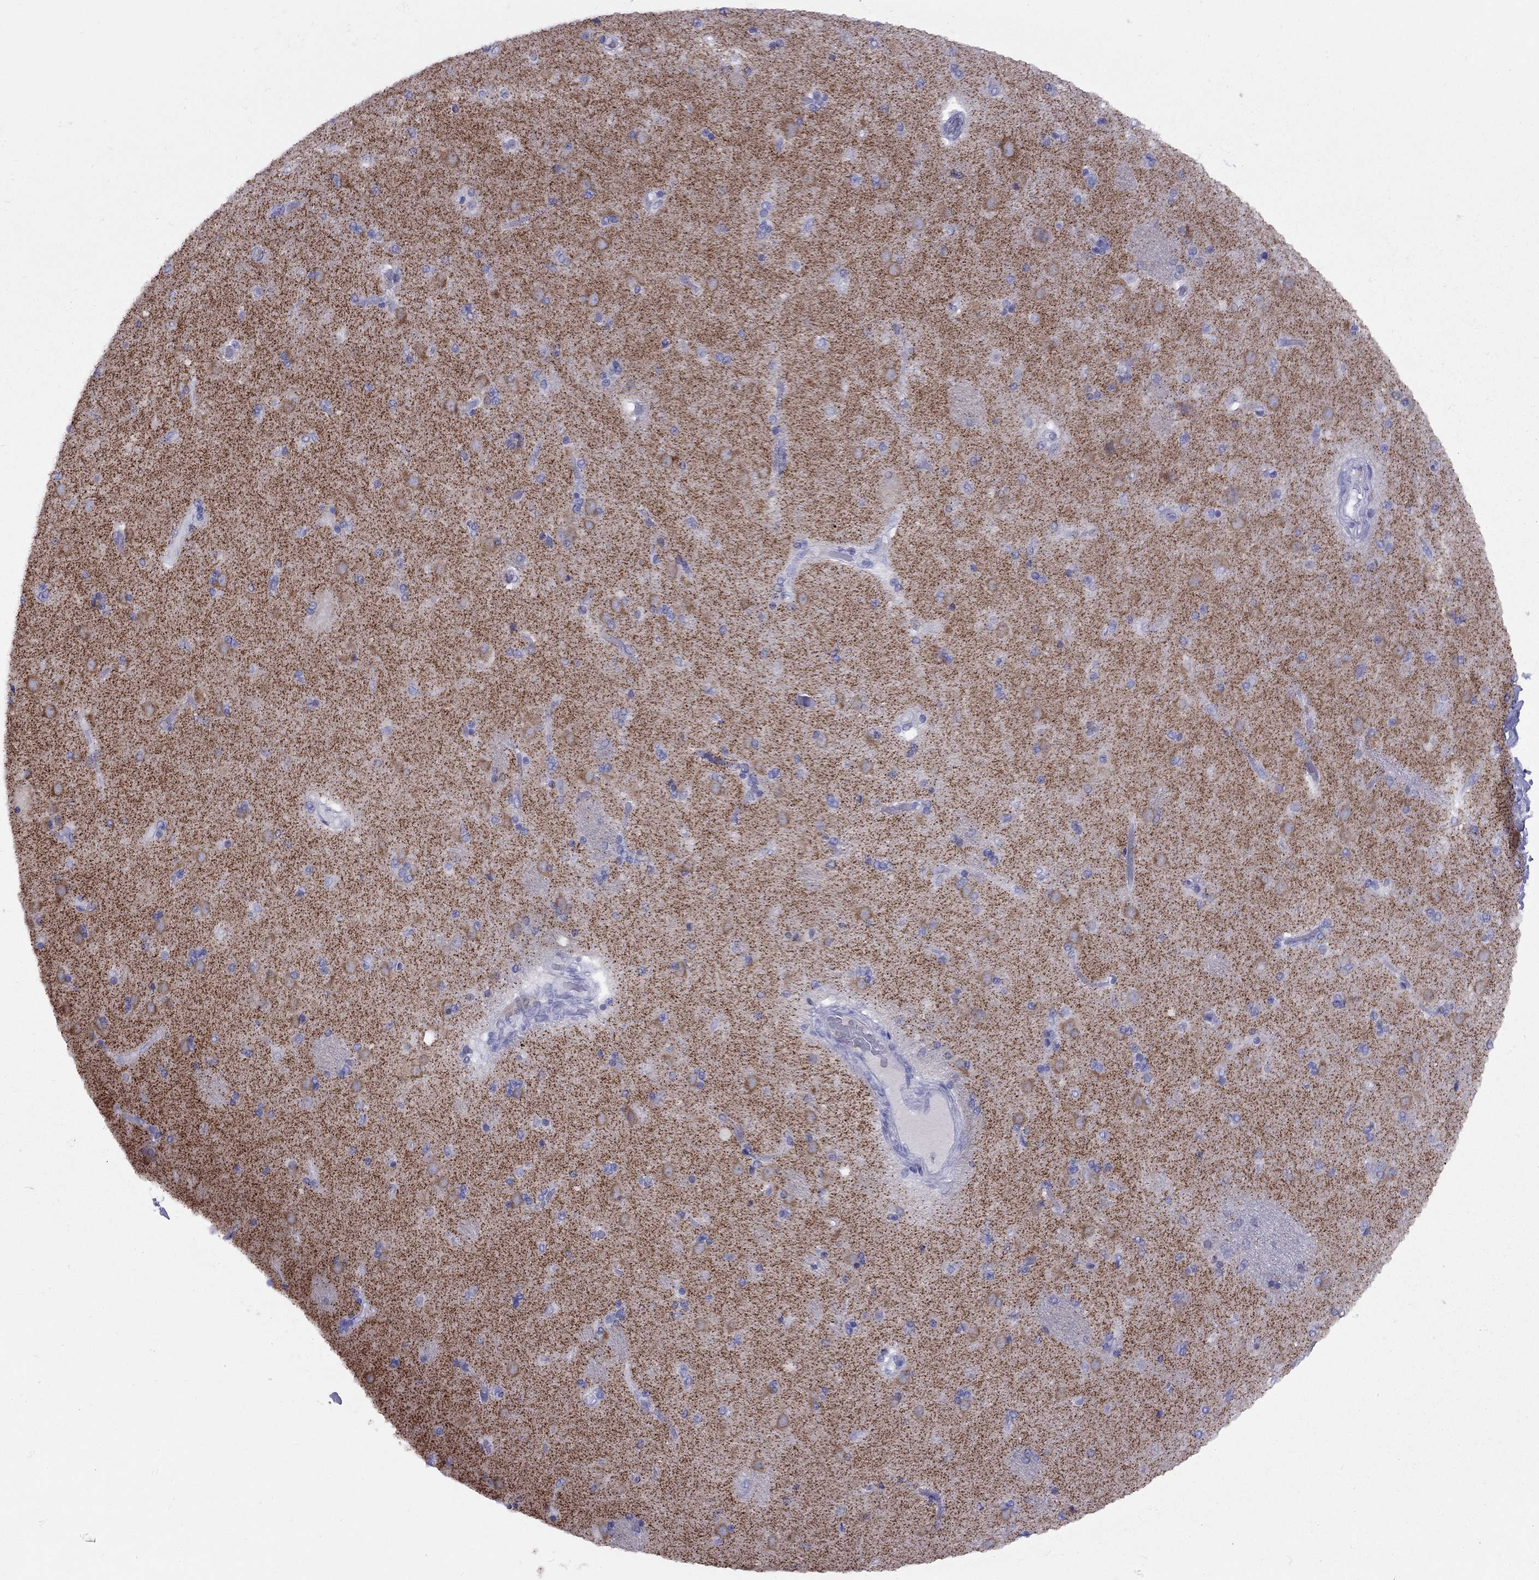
{"staining": {"intensity": "negative", "quantity": "none", "location": "none"}, "tissue": "caudate", "cell_type": "Glial cells", "image_type": "normal", "snomed": [{"axis": "morphology", "description": "Normal tissue, NOS"}, {"axis": "topography", "description": "Lateral ventricle wall"}], "caption": "This is an IHC histopathology image of benign human caudate. There is no expression in glial cells.", "gene": "GRIA2", "patient": {"sex": "male", "age": 54}}